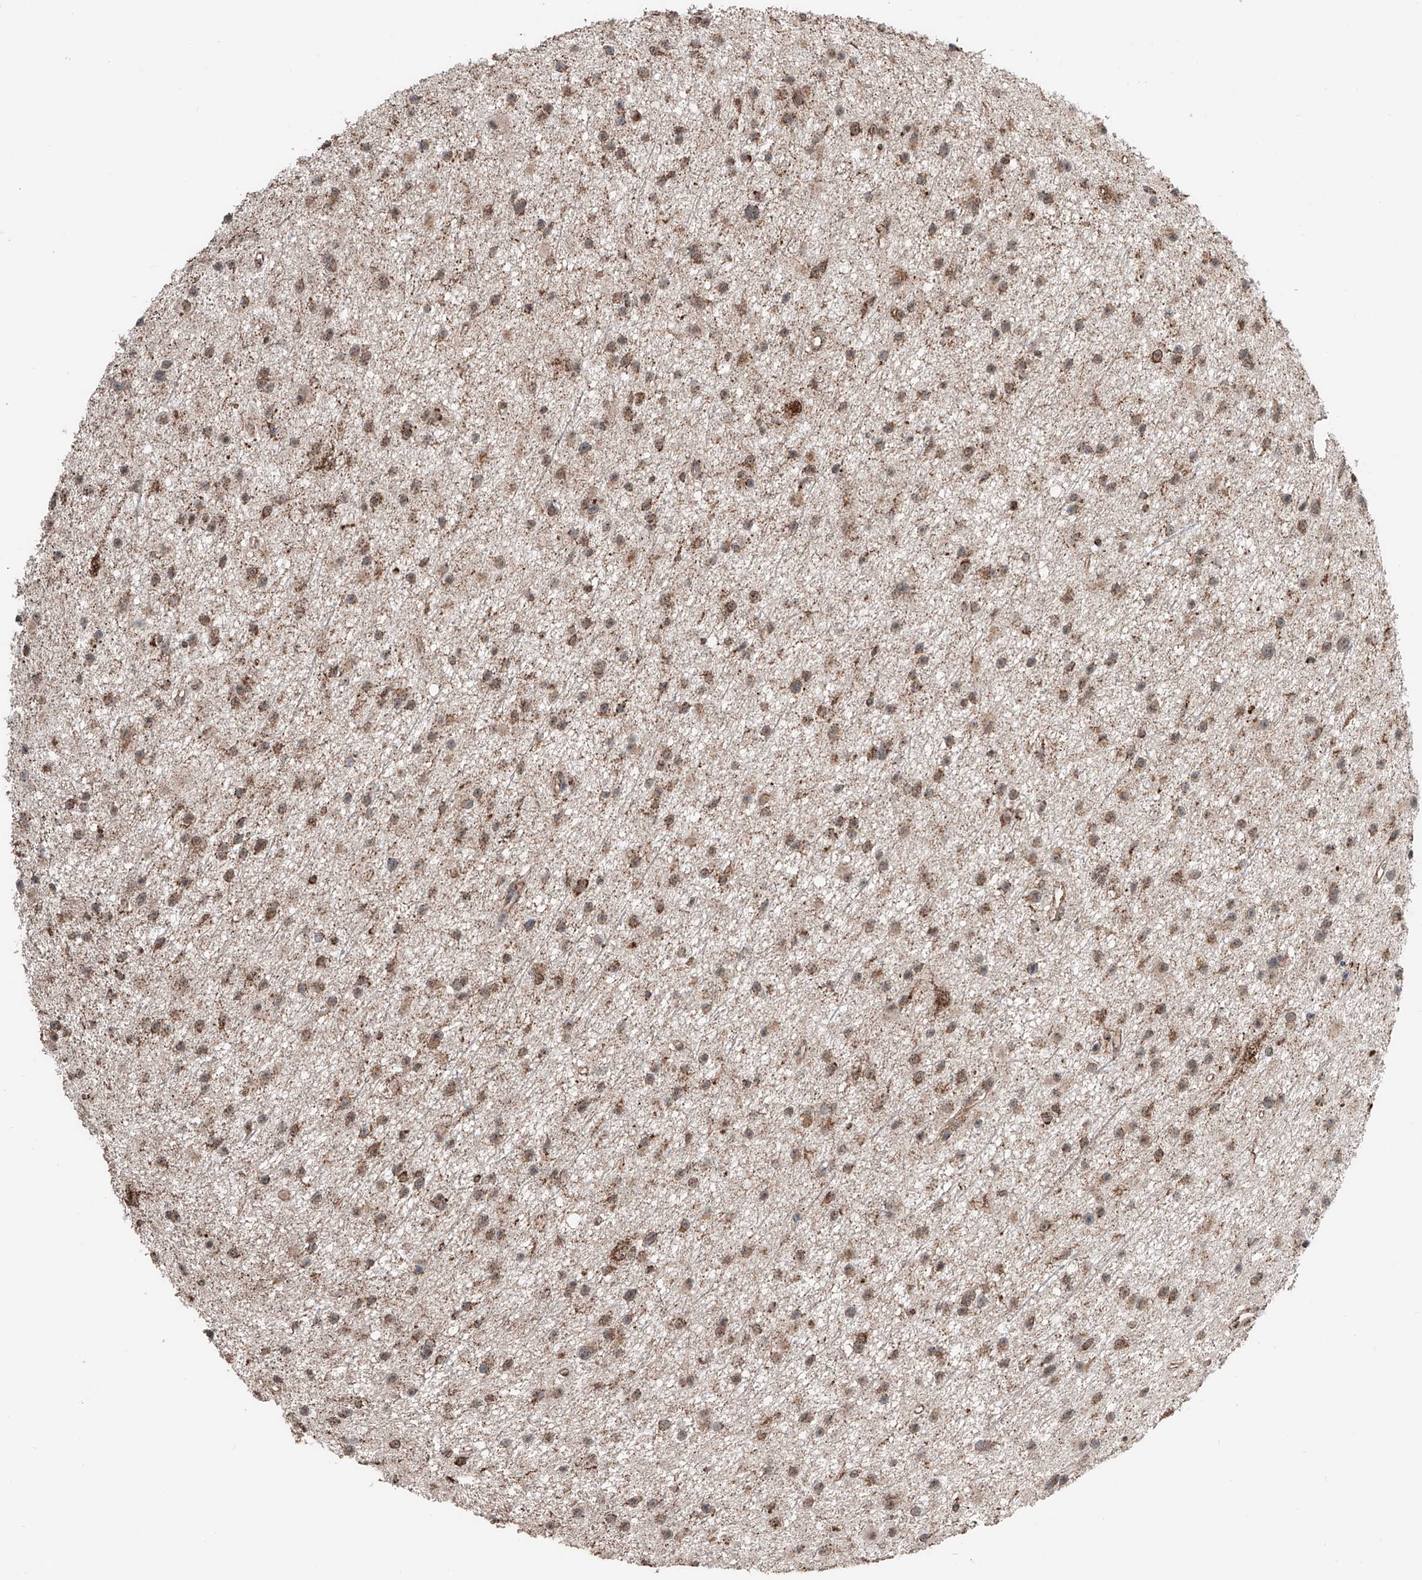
{"staining": {"intensity": "moderate", "quantity": ">75%", "location": "cytoplasmic/membranous"}, "tissue": "glioma", "cell_type": "Tumor cells", "image_type": "cancer", "snomed": [{"axis": "morphology", "description": "Glioma, malignant, Low grade"}, {"axis": "topography", "description": "Cerebral cortex"}], "caption": "Protein analysis of malignant glioma (low-grade) tissue demonstrates moderate cytoplasmic/membranous positivity in approximately >75% of tumor cells.", "gene": "ZNF445", "patient": {"sex": "female", "age": 39}}